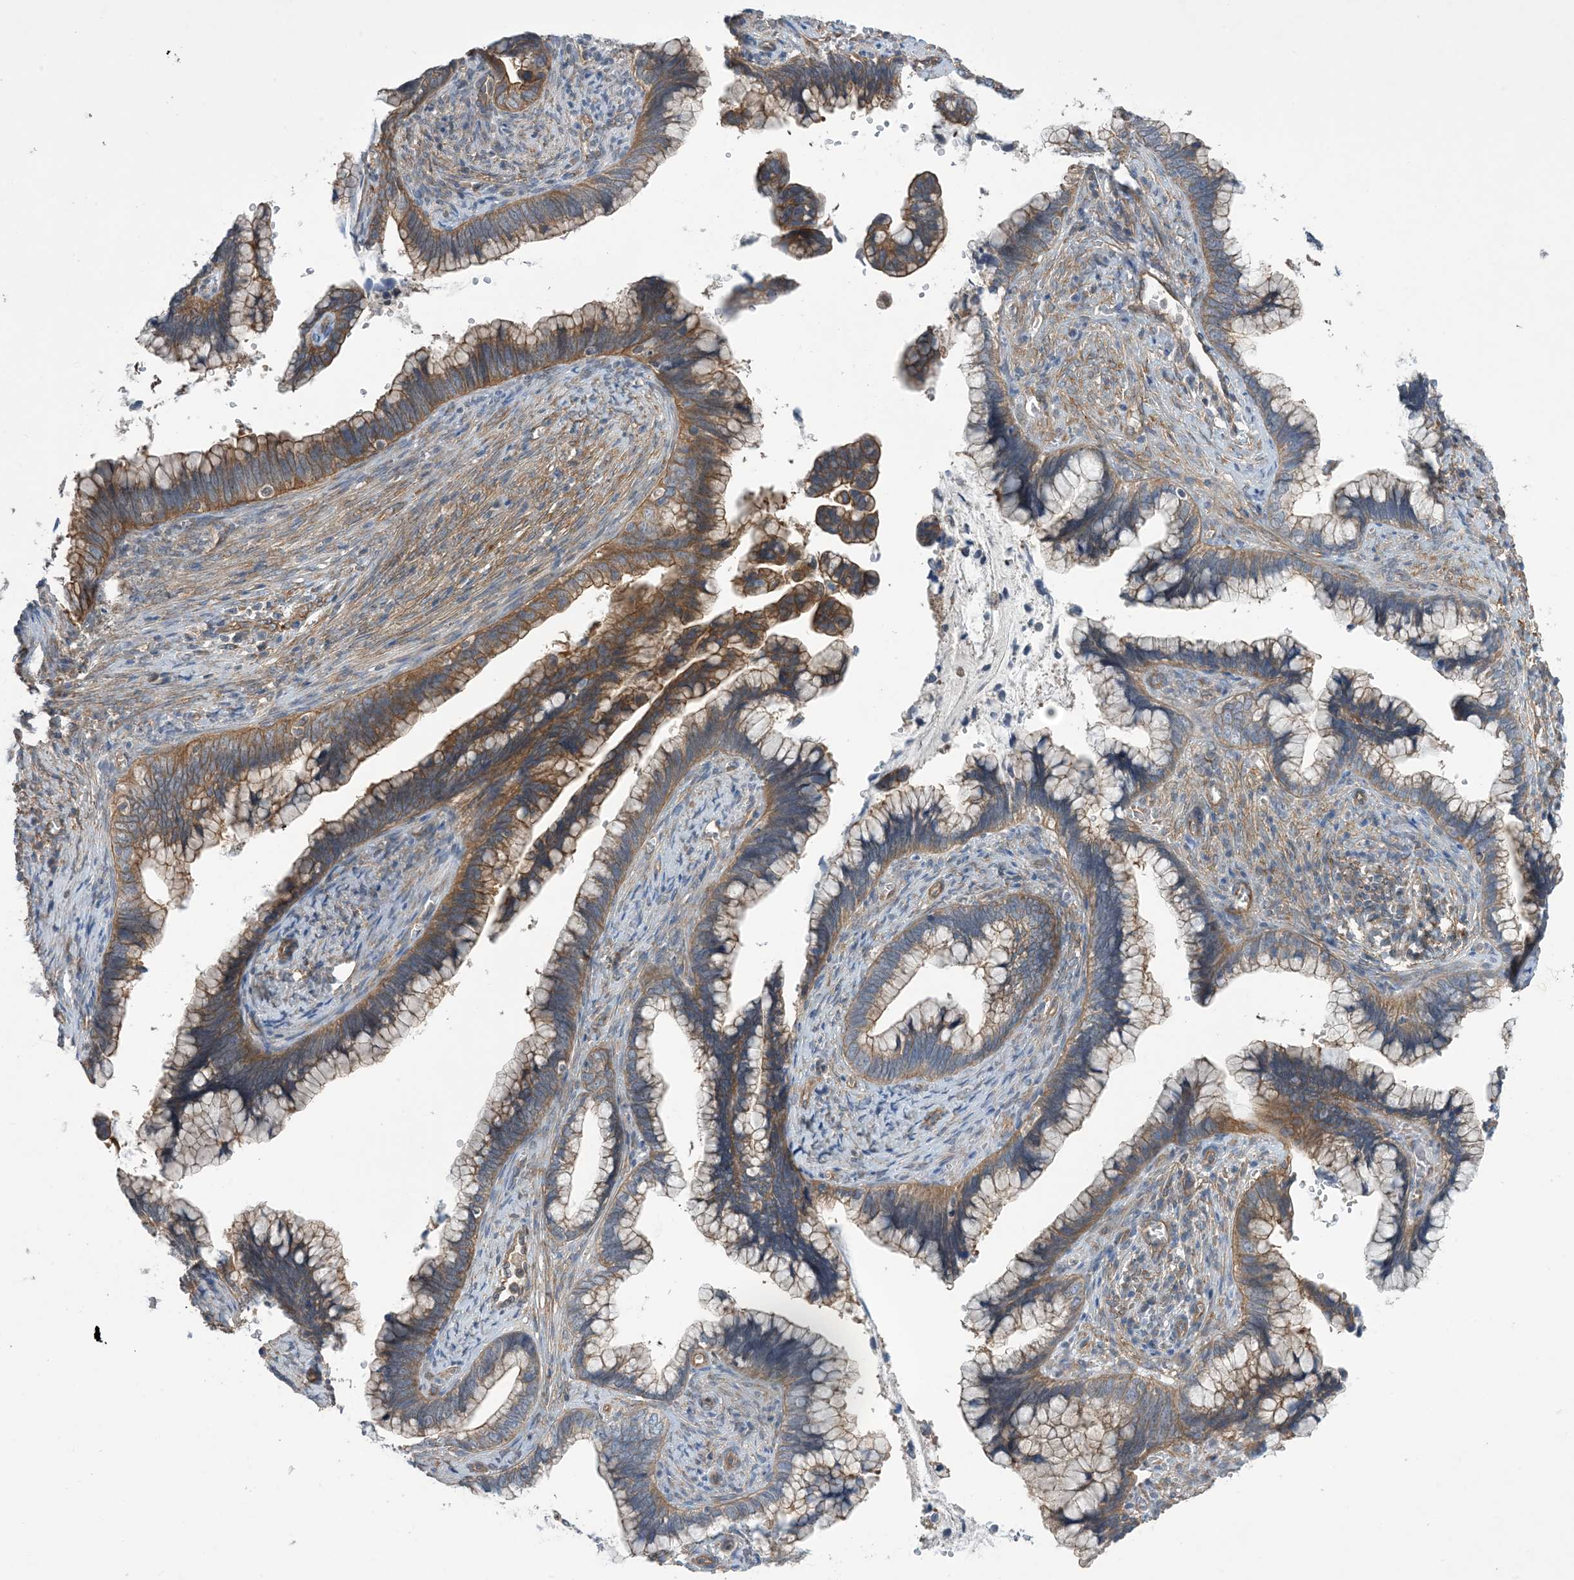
{"staining": {"intensity": "moderate", "quantity": "25%-75%", "location": "cytoplasmic/membranous"}, "tissue": "cervical cancer", "cell_type": "Tumor cells", "image_type": "cancer", "snomed": [{"axis": "morphology", "description": "Adenocarcinoma, NOS"}, {"axis": "topography", "description": "Cervix"}], "caption": "There is medium levels of moderate cytoplasmic/membranous expression in tumor cells of cervical cancer (adenocarcinoma), as demonstrated by immunohistochemical staining (brown color).", "gene": "EHBP1", "patient": {"sex": "female", "age": 44}}